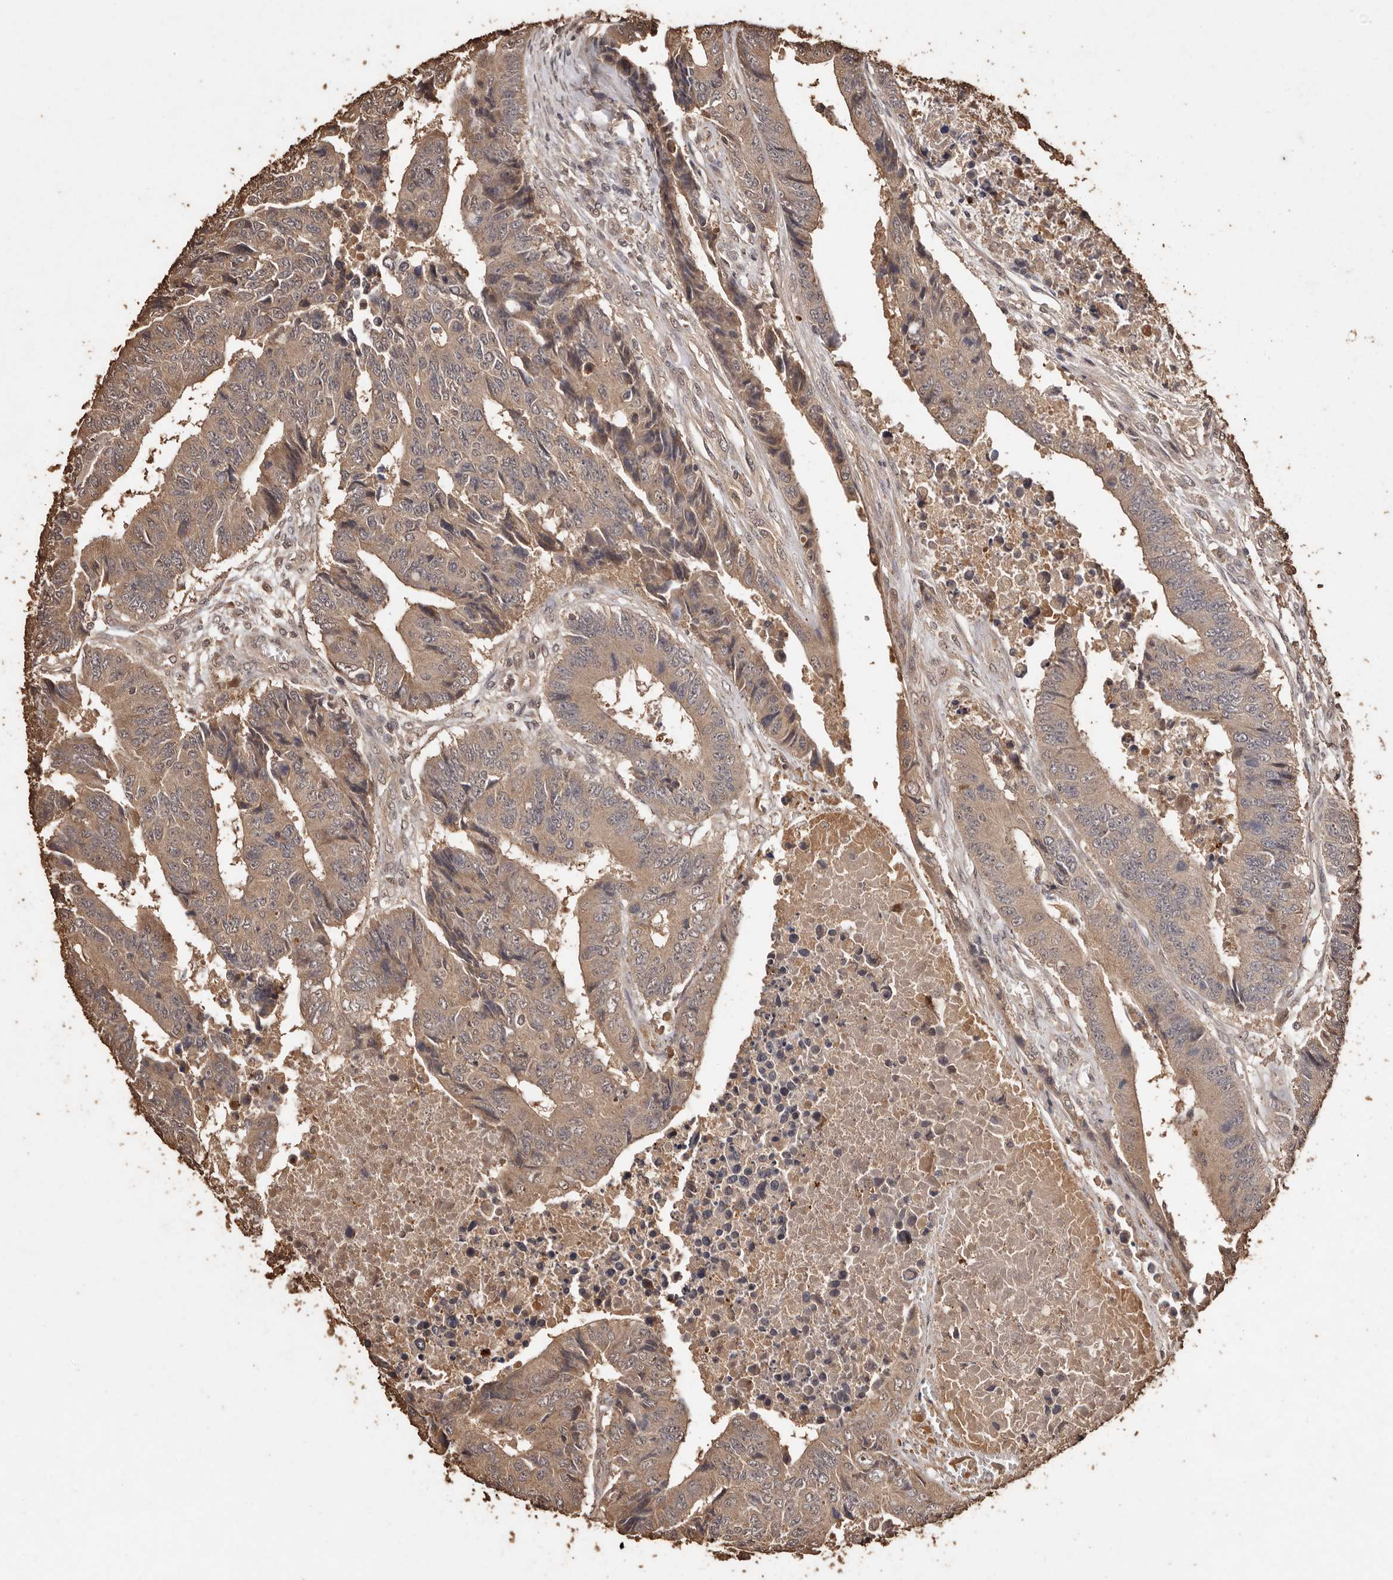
{"staining": {"intensity": "weak", "quantity": ">75%", "location": "cytoplasmic/membranous"}, "tissue": "colorectal cancer", "cell_type": "Tumor cells", "image_type": "cancer", "snomed": [{"axis": "morphology", "description": "Adenocarcinoma, NOS"}, {"axis": "topography", "description": "Rectum"}], "caption": "A brown stain labels weak cytoplasmic/membranous staining of a protein in colorectal adenocarcinoma tumor cells. (IHC, brightfield microscopy, high magnification).", "gene": "PKDCC", "patient": {"sex": "male", "age": 84}}